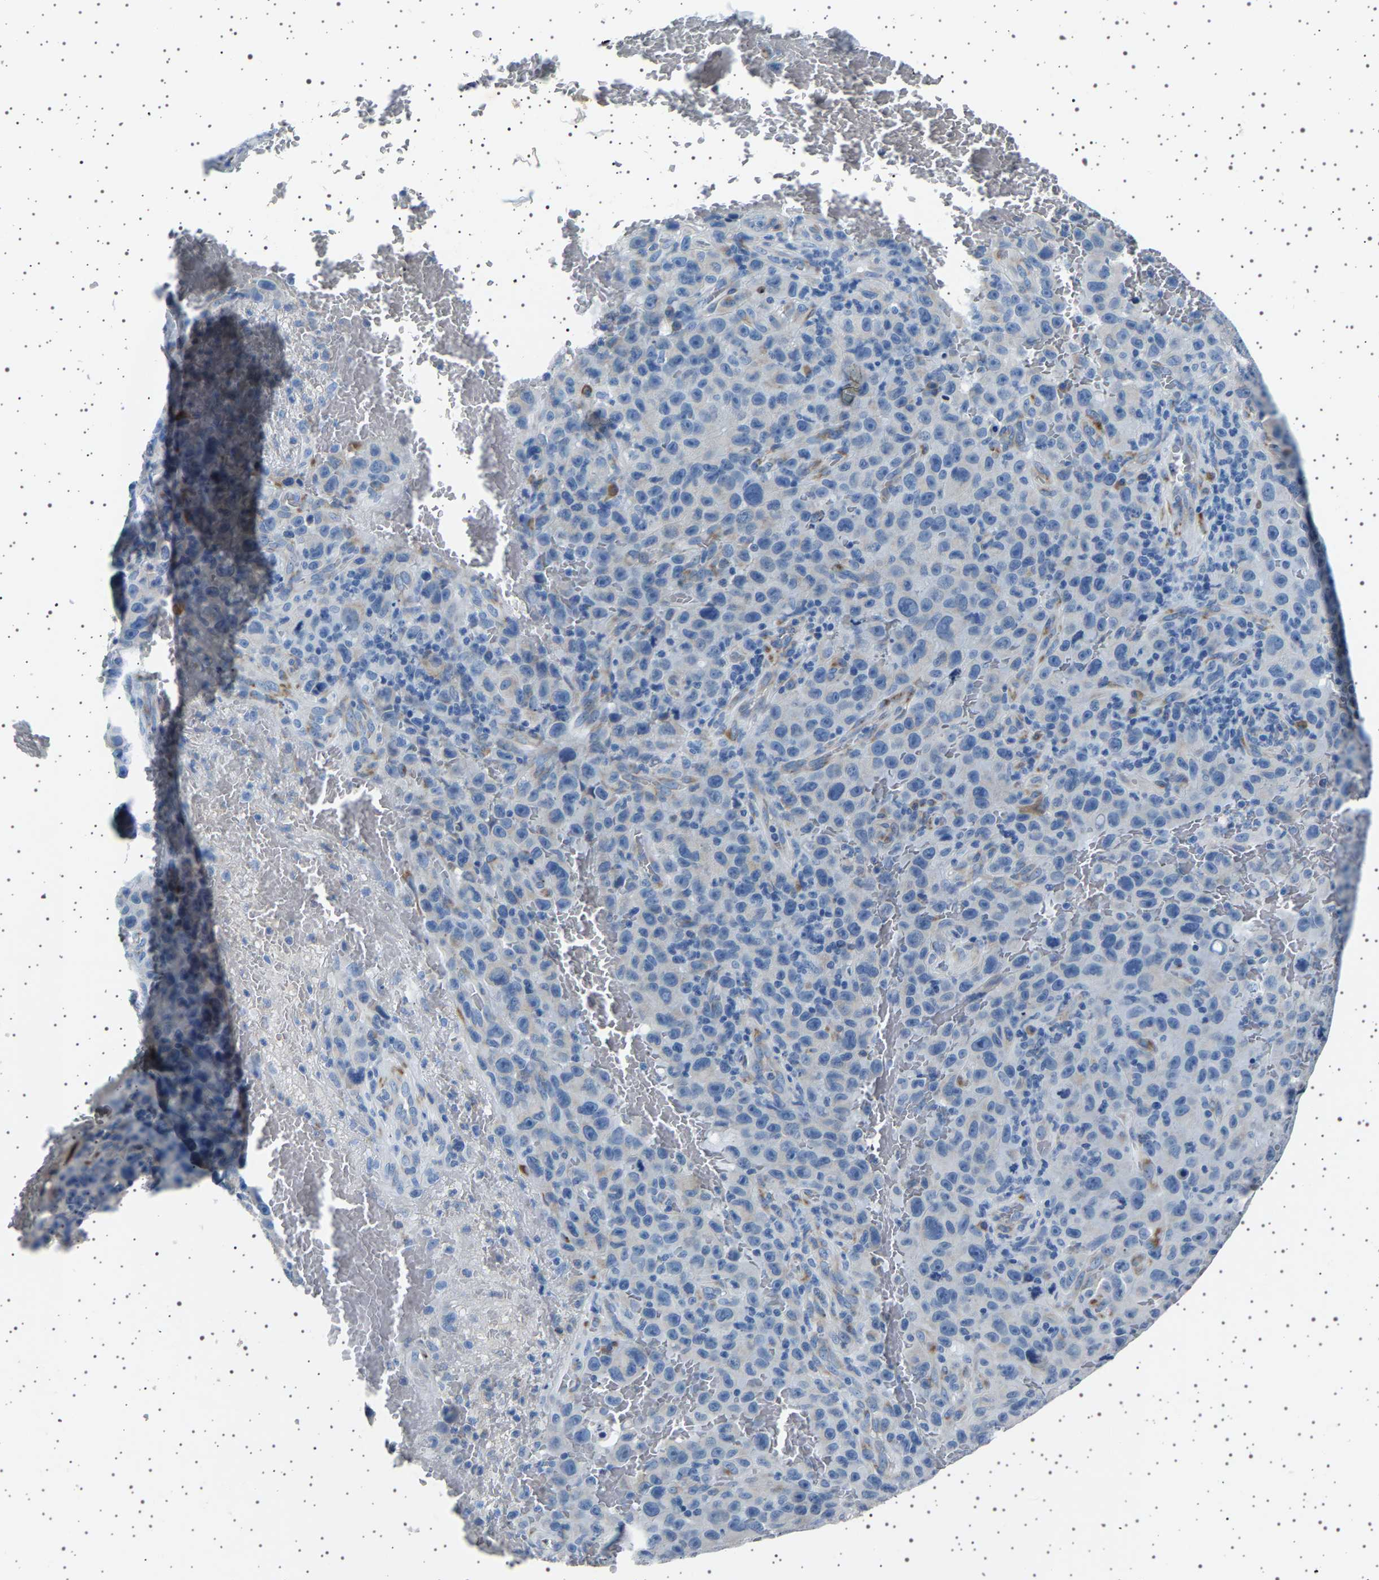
{"staining": {"intensity": "negative", "quantity": "none", "location": "none"}, "tissue": "melanoma", "cell_type": "Tumor cells", "image_type": "cancer", "snomed": [{"axis": "morphology", "description": "Malignant melanoma, NOS"}, {"axis": "topography", "description": "Skin"}], "caption": "Tumor cells are negative for protein expression in human melanoma. (DAB (3,3'-diaminobenzidine) IHC with hematoxylin counter stain).", "gene": "FTCD", "patient": {"sex": "female", "age": 82}}